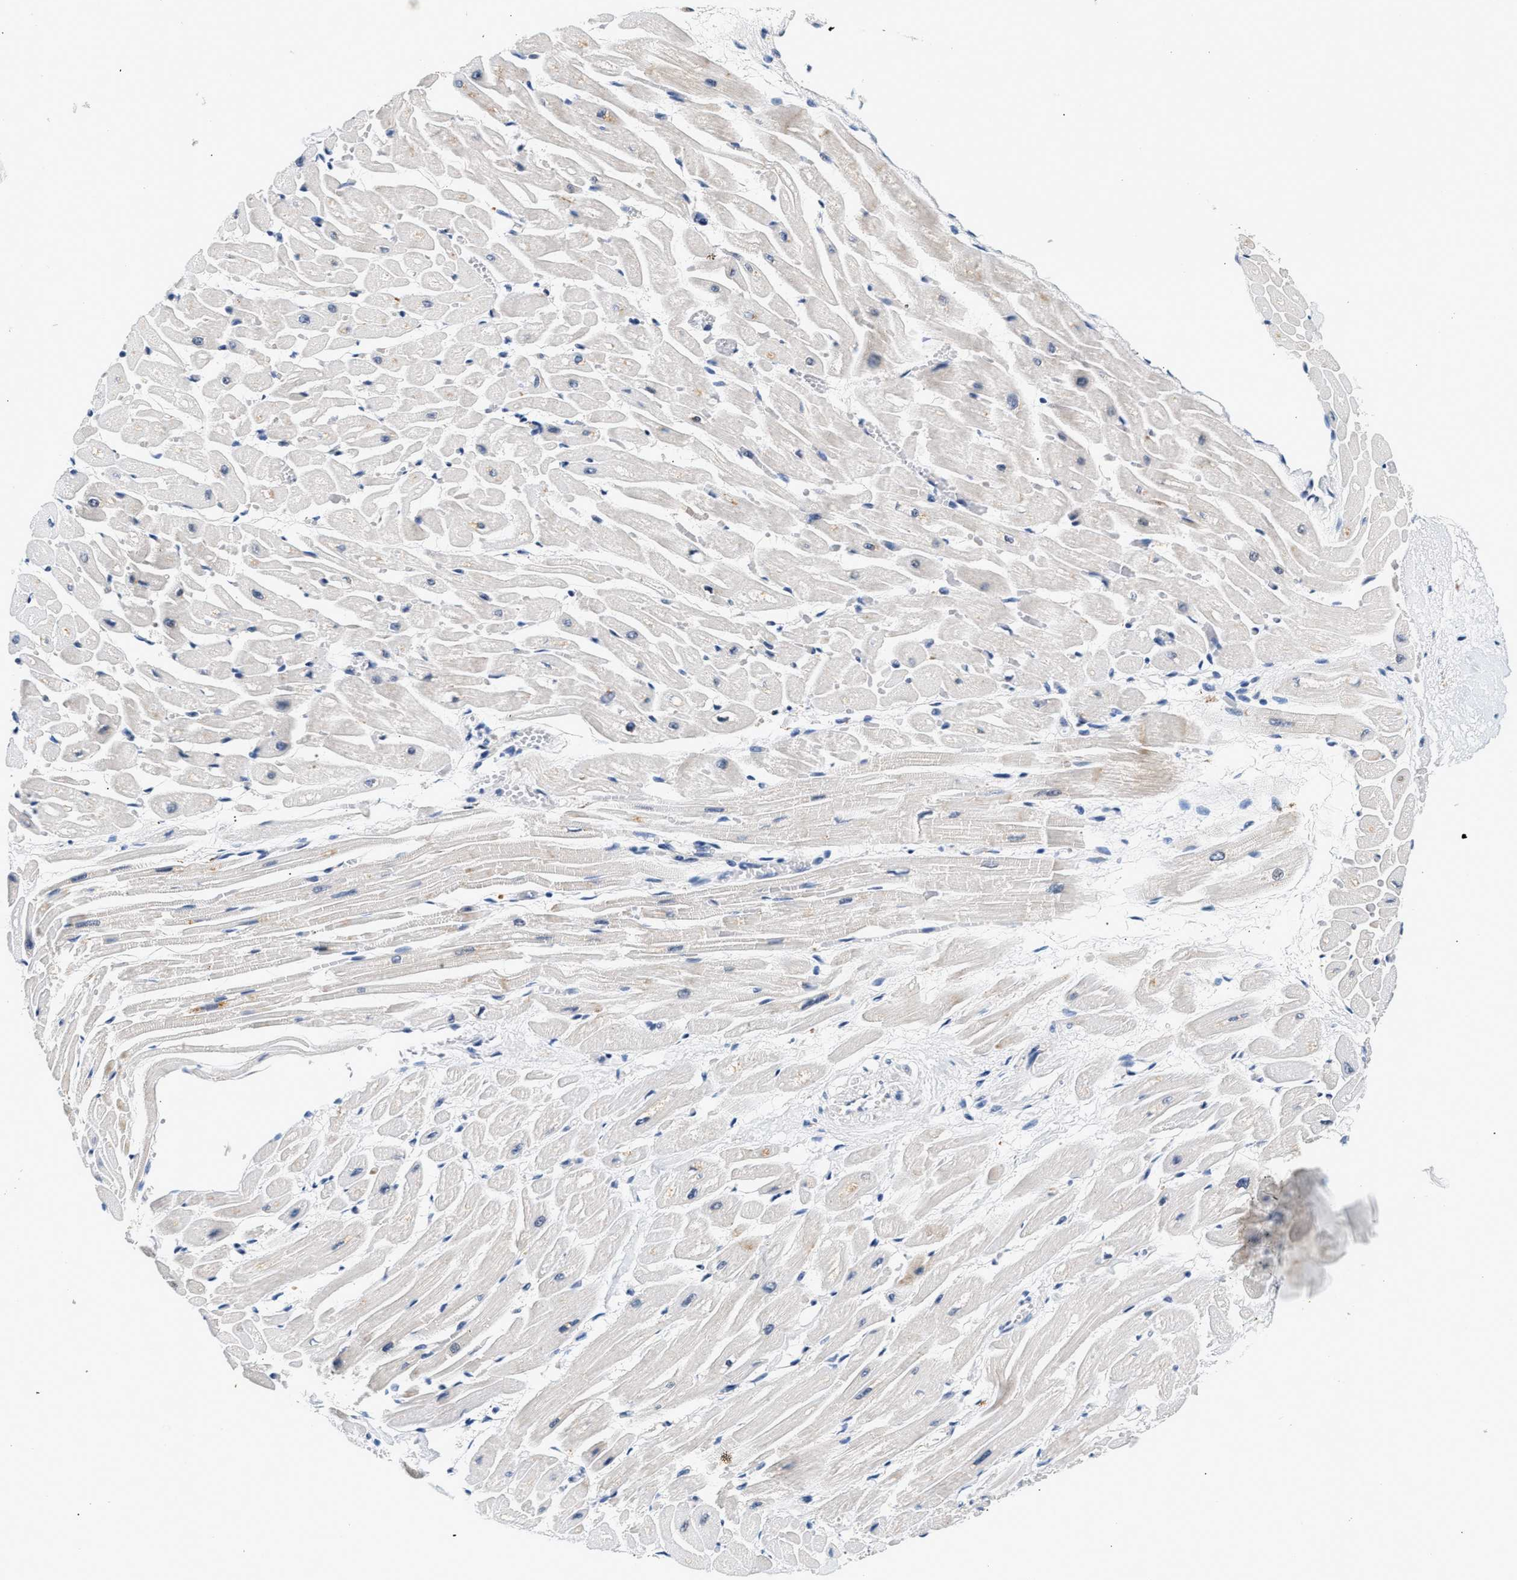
{"staining": {"intensity": "moderate", "quantity": "<25%", "location": "cytoplasmic/membranous"}, "tissue": "heart muscle", "cell_type": "Cardiomyocytes", "image_type": "normal", "snomed": [{"axis": "morphology", "description": "Normal tissue, NOS"}, {"axis": "topography", "description": "Heart"}], "caption": "A brown stain labels moderate cytoplasmic/membranous positivity of a protein in cardiomyocytes of normal human heart muscle. The protein is stained brown, and the nuclei are stained in blue (DAB IHC with brightfield microscopy, high magnification).", "gene": "MED22", "patient": {"sex": "male", "age": 45}}